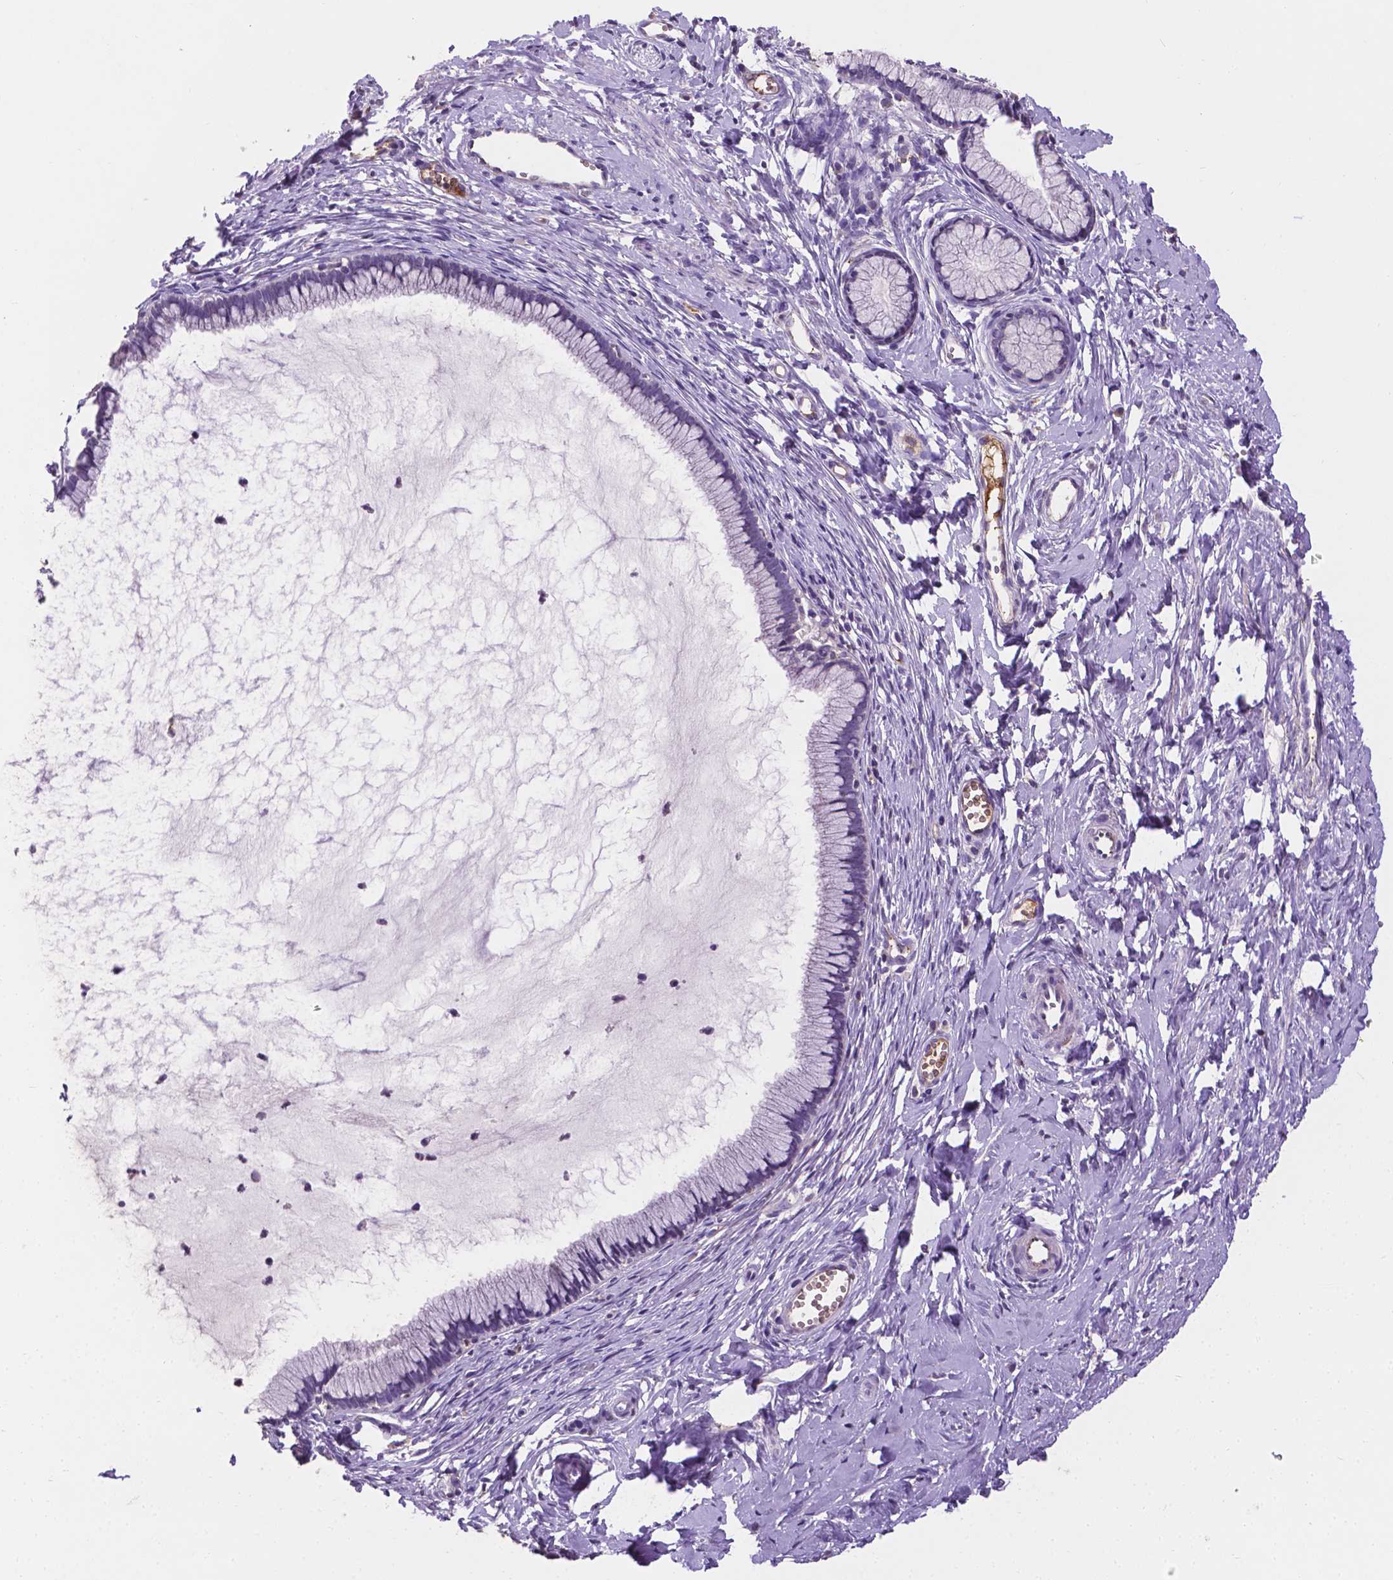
{"staining": {"intensity": "negative", "quantity": "none", "location": "none"}, "tissue": "cervix", "cell_type": "Glandular cells", "image_type": "normal", "snomed": [{"axis": "morphology", "description": "Normal tissue, NOS"}, {"axis": "topography", "description": "Cervix"}], "caption": "Image shows no significant protein expression in glandular cells of benign cervix. Brightfield microscopy of IHC stained with DAB (brown) and hematoxylin (blue), captured at high magnification.", "gene": "APOE", "patient": {"sex": "female", "age": 40}}